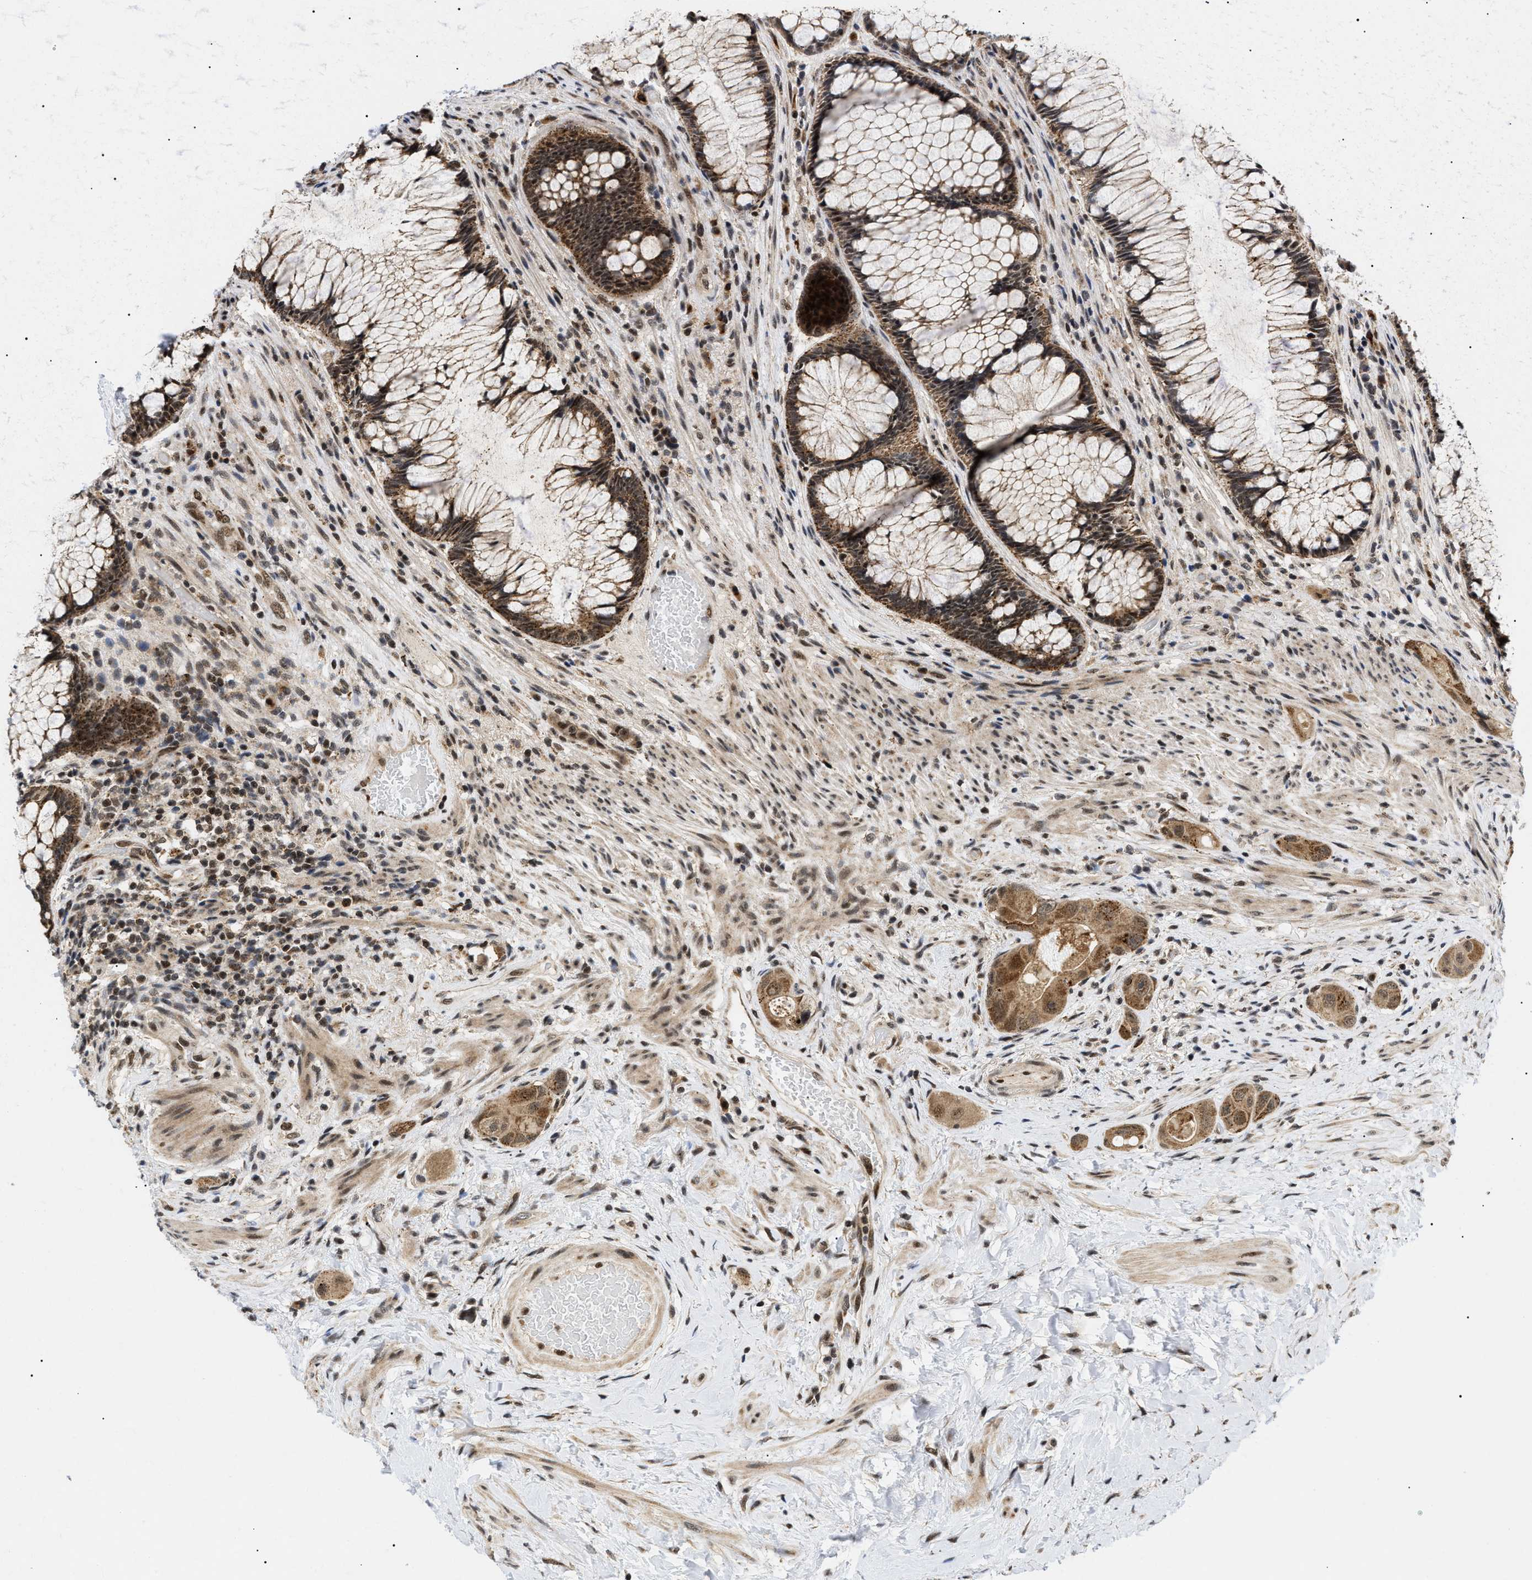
{"staining": {"intensity": "moderate", "quantity": ">75%", "location": "cytoplasmic/membranous"}, "tissue": "colorectal cancer", "cell_type": "Tumor cells", "image_type": "cancer", "snomed": [{"axis": "morphology", "description": "Adenocarcinoma, NOS"}, {"axis": "topography", "description": "Rectum"}], "caption": "A medium amount of moderate cytoplasmic/membranous positivity is identified in about >75% of tumor cells in colorectal adenocarcinoma tissue.", "gene": "ZBTB11", "patient": {"sex": "male", "age": 51}}